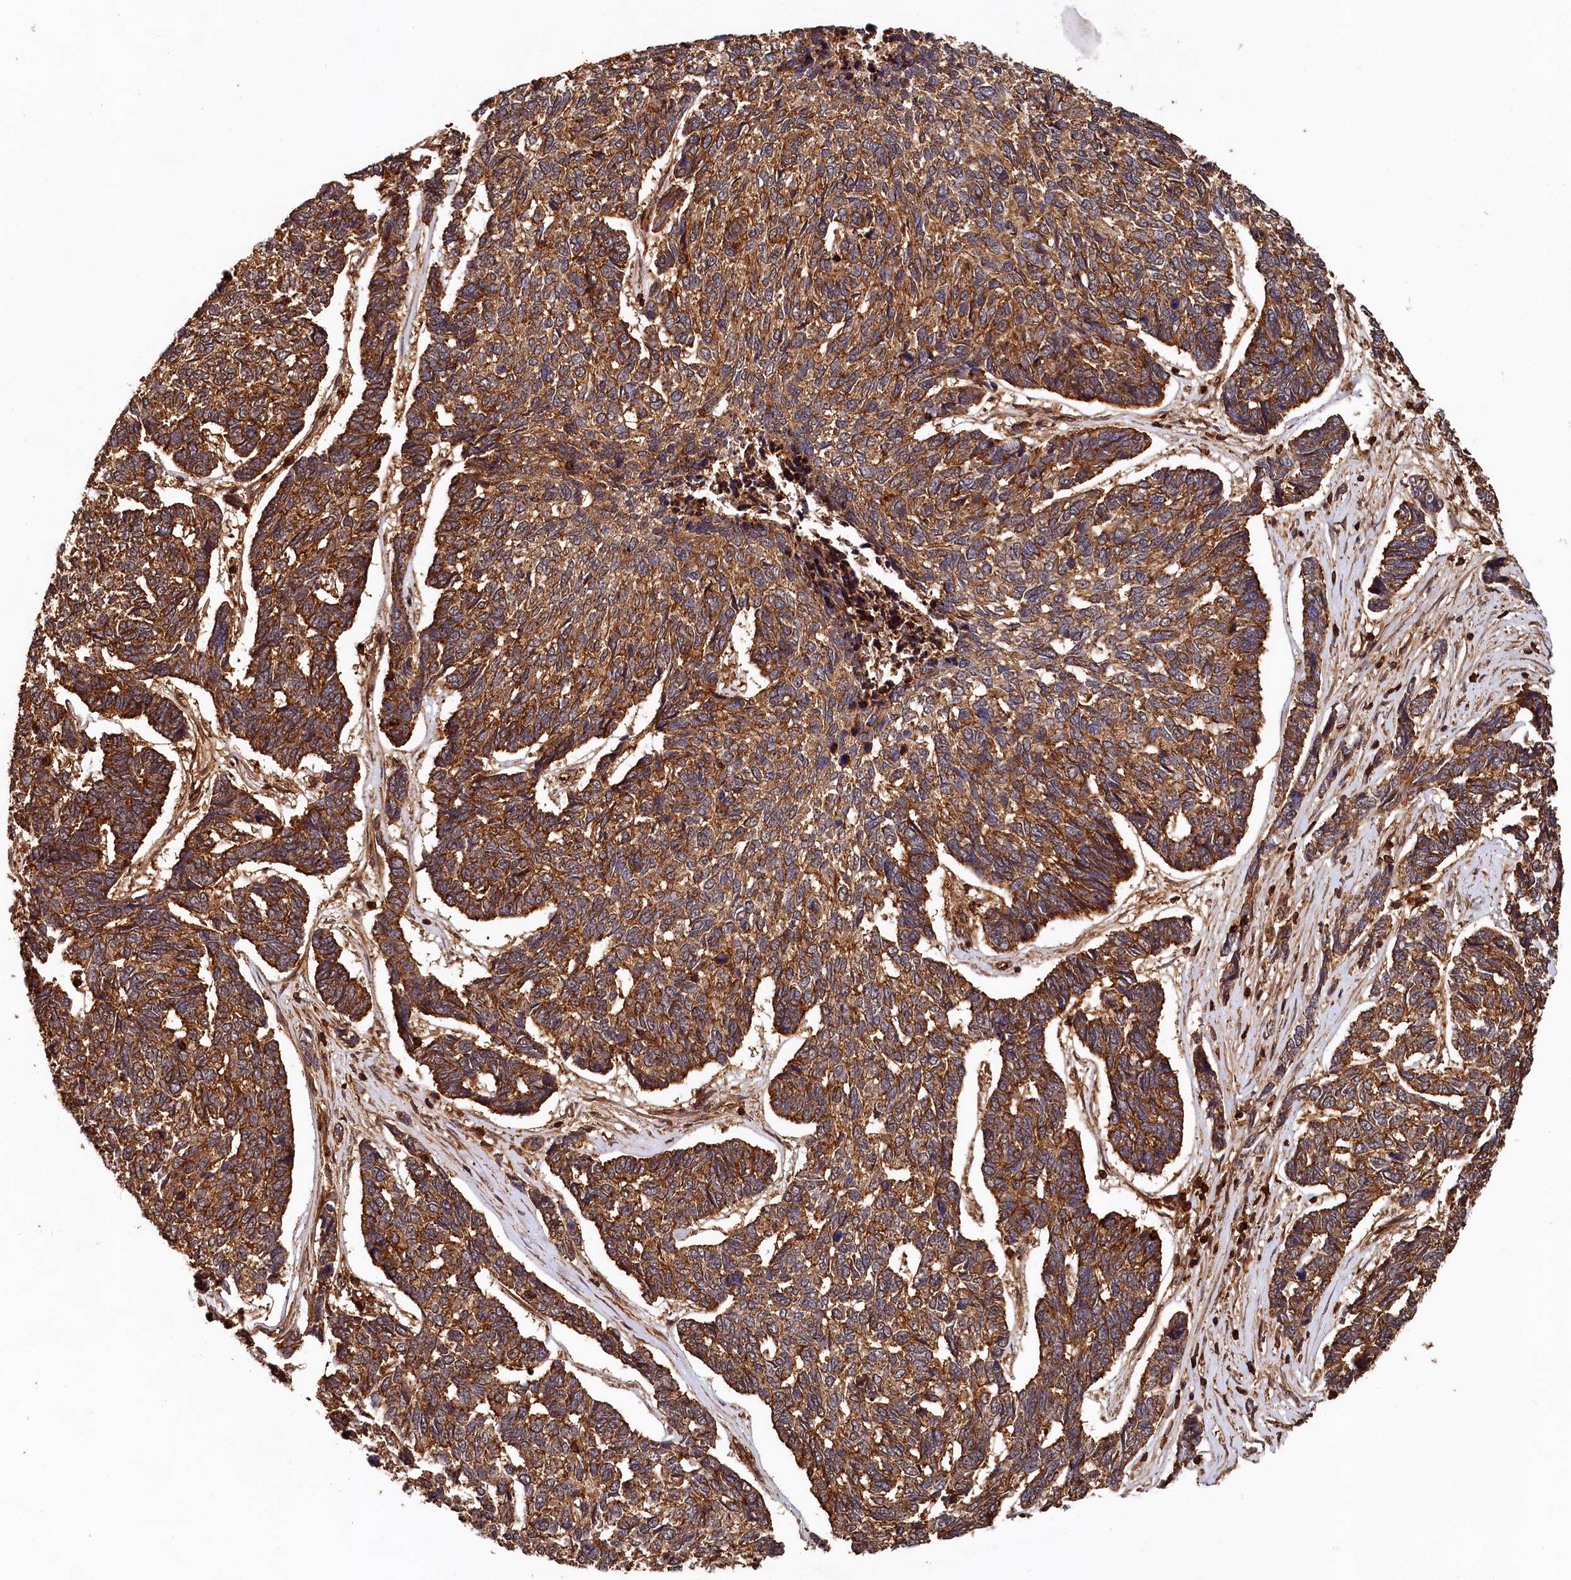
{"staining": {"intensity": "moderate", "quantity": ">75%", "location": "cytoplasmic/membranous"}, "tissue": "skin cancer", "cell_type": "Tumor cells", "image_type": "cancer", "snomed": [{"axis": "morphology", "description": "Basal cell carcinoma"}, {"axis": "topography", "description": "Skin"}], "caption": "An IHC micrograph of tumor tissue is shown. Protein staining in brown labels moderate cytoplasmic/membranous positivity in skin cancer within tumor cells. The staining was performed using DAB to visualize the protein expression in brown, while the nuclei were stained in blue with hematoxylin (Magnification: 20x).", "gene": "STUB1", "patient": {"sex": "female", "age": 65}}